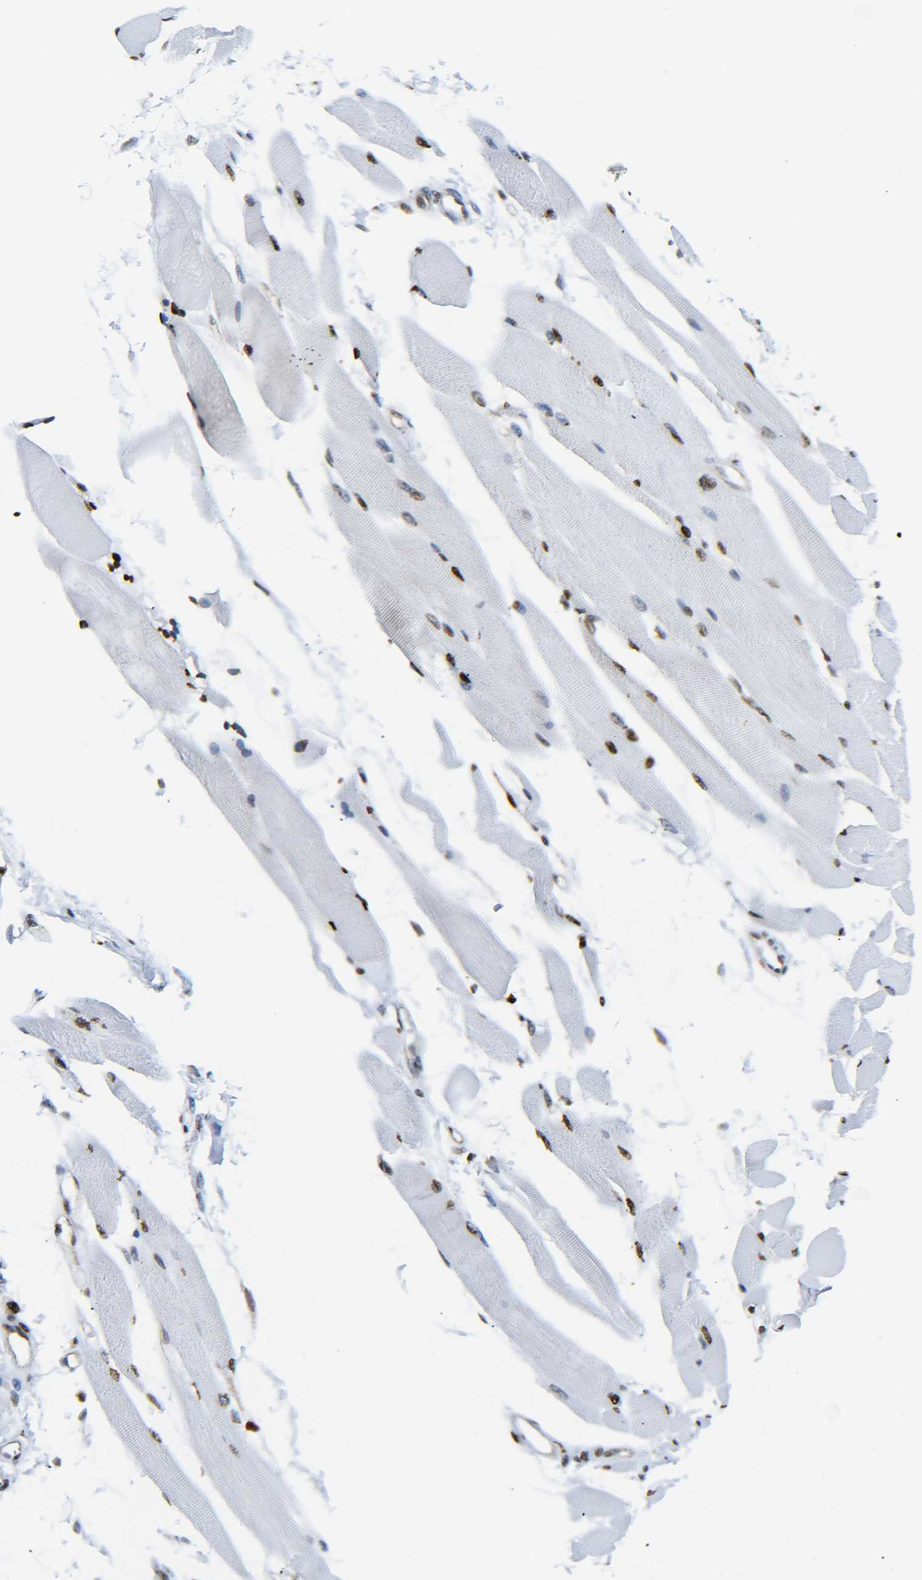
{"staining": {"intensity": "strong", "quantity": ">75%", "location": "nuclear"}, "tissue": "skeletal muscle", "cell_type": "Myocytes", "image_type": "normal", "snomed": [{"axis": "morphology", "description": "Normal tissue, NOS"}, {"axis": "topography", "description": "Skeletal muscle"}, {"axis": "topography", "description": "Peripheral nerve tissue"}], "caption": "Immunohistochemical staining of benign skeletal muscle exhibits >75% levels of strong nuclear protein expression in approximately >75% of myocytes. (DAB = brown stain, brightfield microscopy at high magnification).", "gene": "H2AX", "patient": {"sex": "female", "age": 84}}